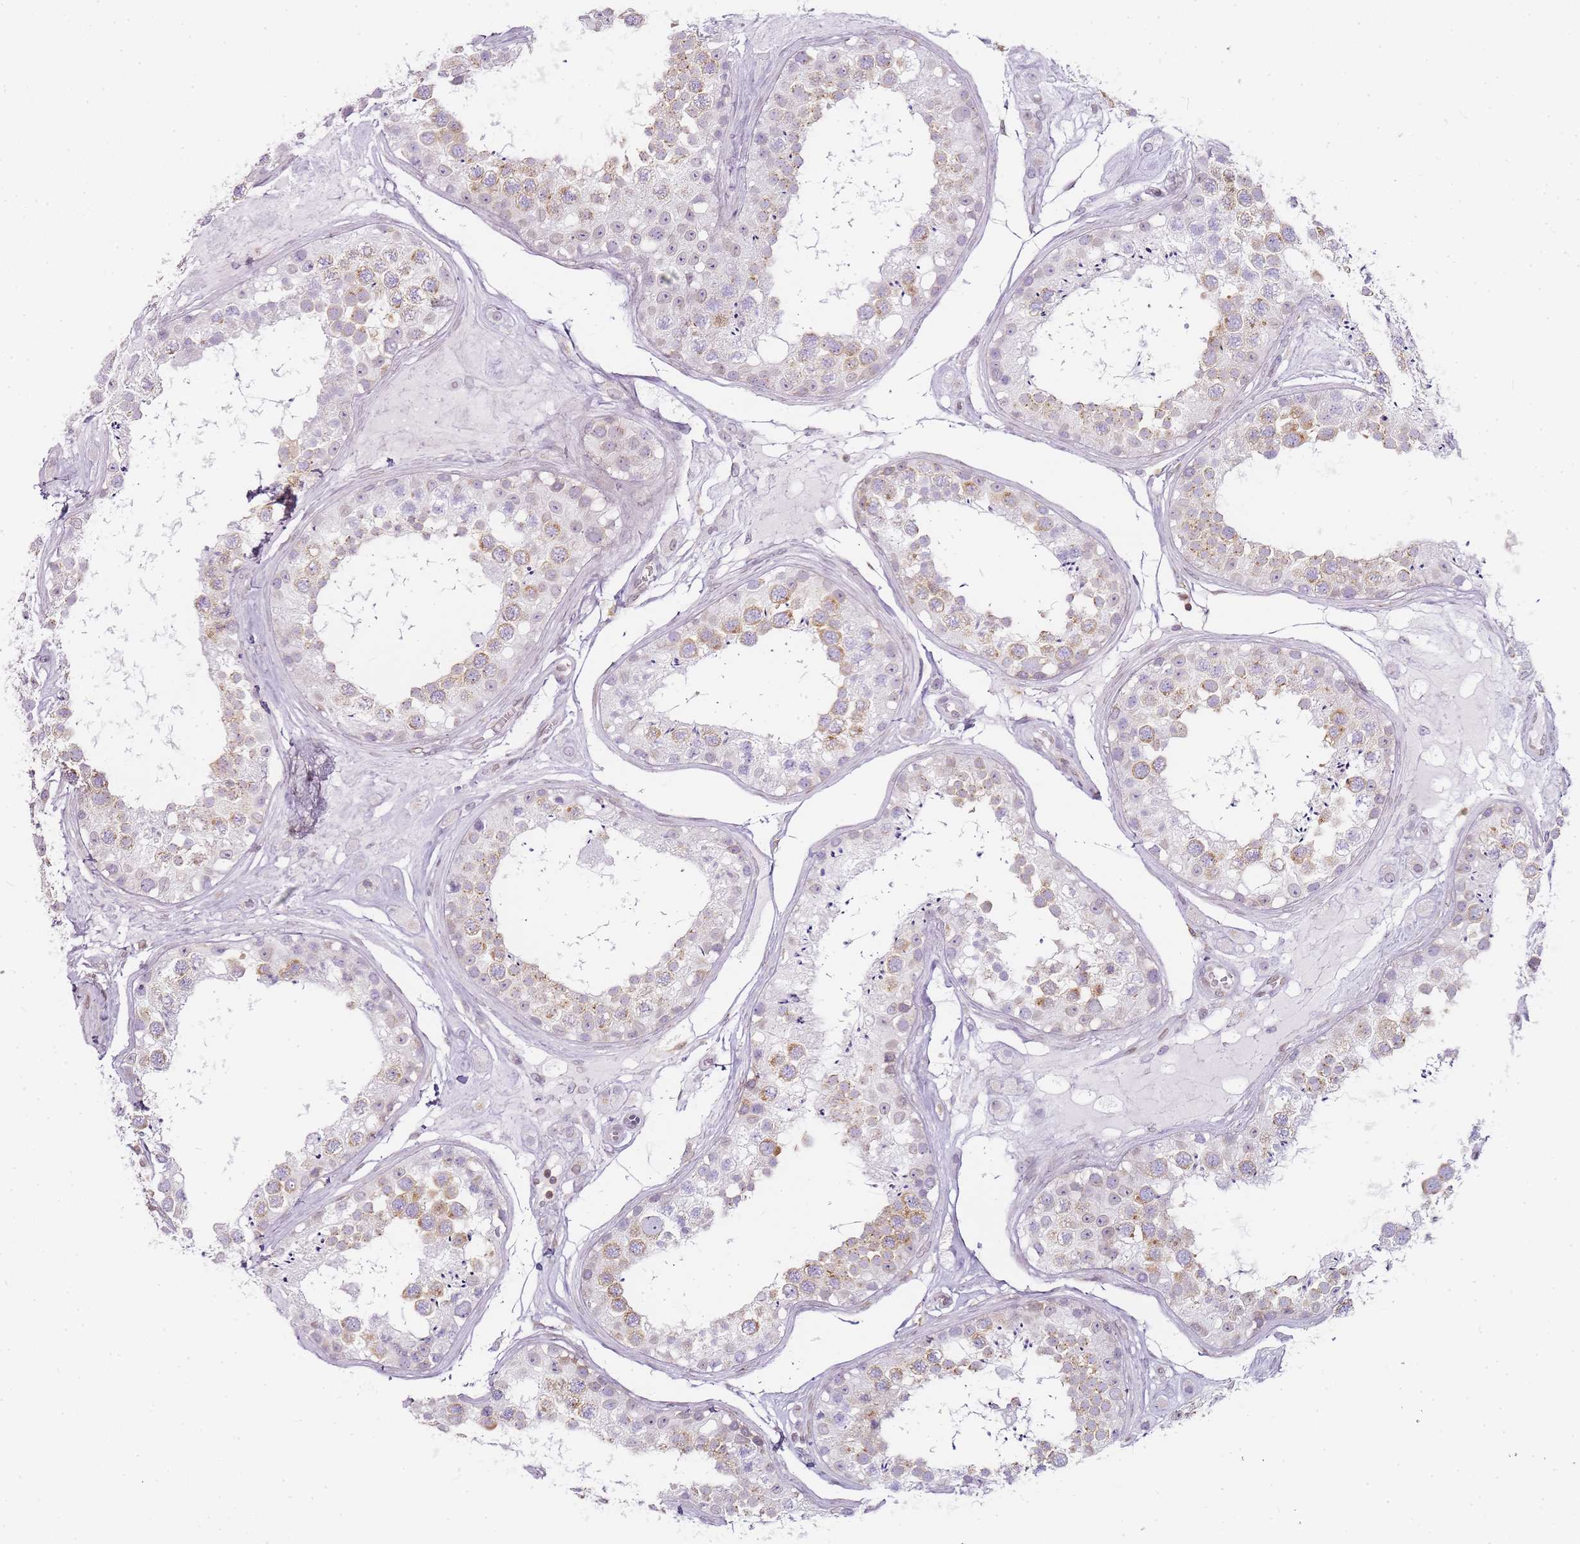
{"staining": {"intensity": "moderate", "quantity": "25%-75%", "location": "cytoplasmic/membranous"}, "tissue": "testis", "cell_type": "Cells in seminiferous ducts", "image_type": "normal", "snomed": [{"axis": "morphology", "description": "Normal tissue, NOS"}, {"axis": "topography", "description": "Testis"}], "caption": "Moderate cytoplasmic/membranous staining for a protein is appreciated in approximately 25%-75% of cells in seminiferous ducts of unremarkable testis using immunohistochemistry (IHC).", "gene": "JAKMIP1", "patient": {"sex": "male", "age": 25}}